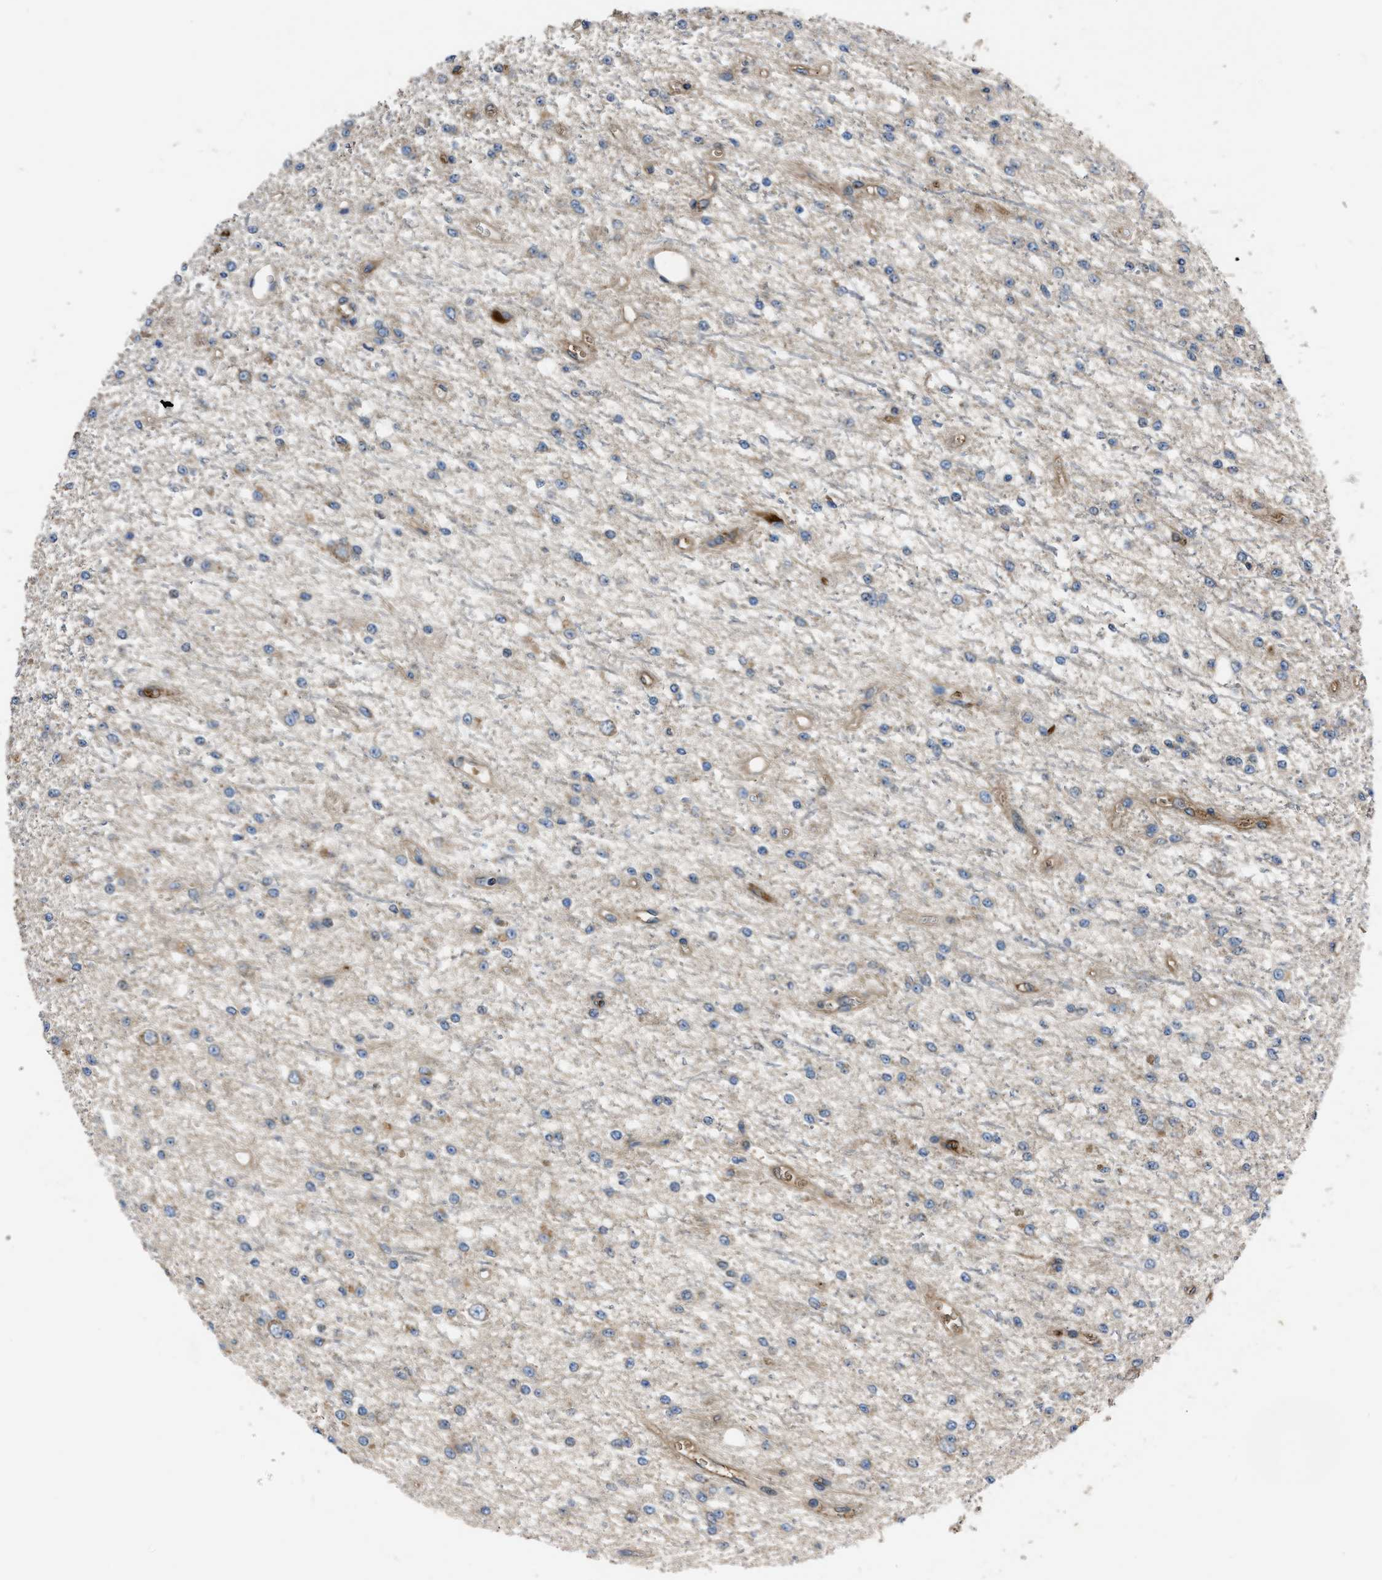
{"staining": {"intensity": "negative", "quantity": "none", "location": "none"}, "tissue": "glioma", "cell_type": "Tumor cells", "image_type": "cancer", "snomed": [{"axis": "morphology", "description": "Glioma, malignant, Low grade"}, {"axis": "topography", "description": "Brain"}], "caption": "Immunohistochemical staining of human glioma demonstrates no significant positivity in tumor cells.", "gene": "ERC1", "patient": {"sex": "male", "age": 38}}